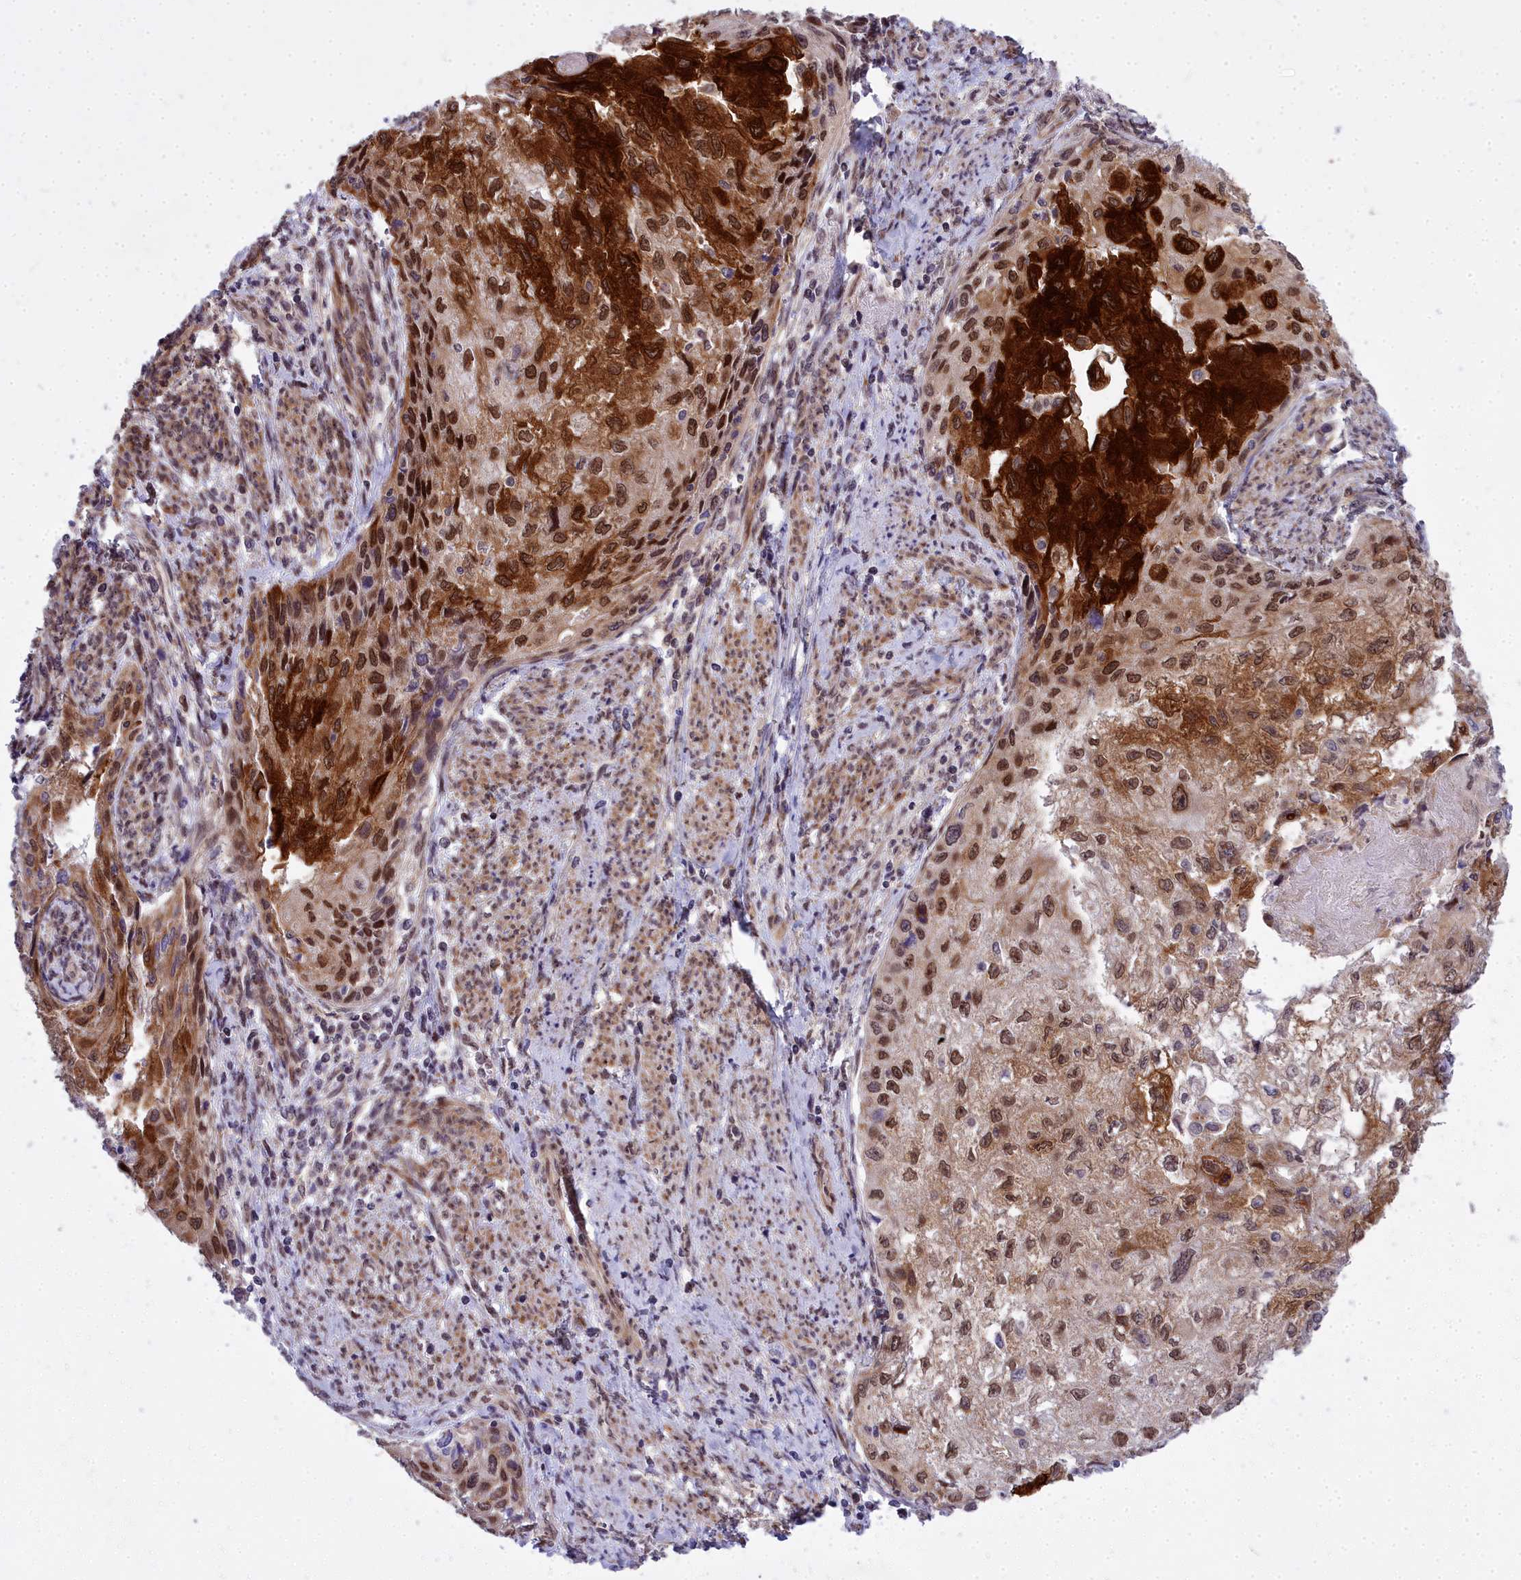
{"staining": {"intensity": "strong", "quantity": ">75%", "location": "cytoplasmic/membranous,nuclear"}, "tissue": "cervical cancer", "cell_type": "Tumor cells", "image_type": "cancer", "snomed": [{"axis": "morphology", "description": "Squamous cell carcinoma, NOS"}, {"axis": "topography", "description": "Cervix"}], "caption": "A brown stain highlights strong cytoplasmic/membranous and nuclear staining of a protein in human cervical cancer (squamous cell carcinoma) tumor cells.", "gene": "ABCB8", "patient": {"sex": "female", "age": 67}}